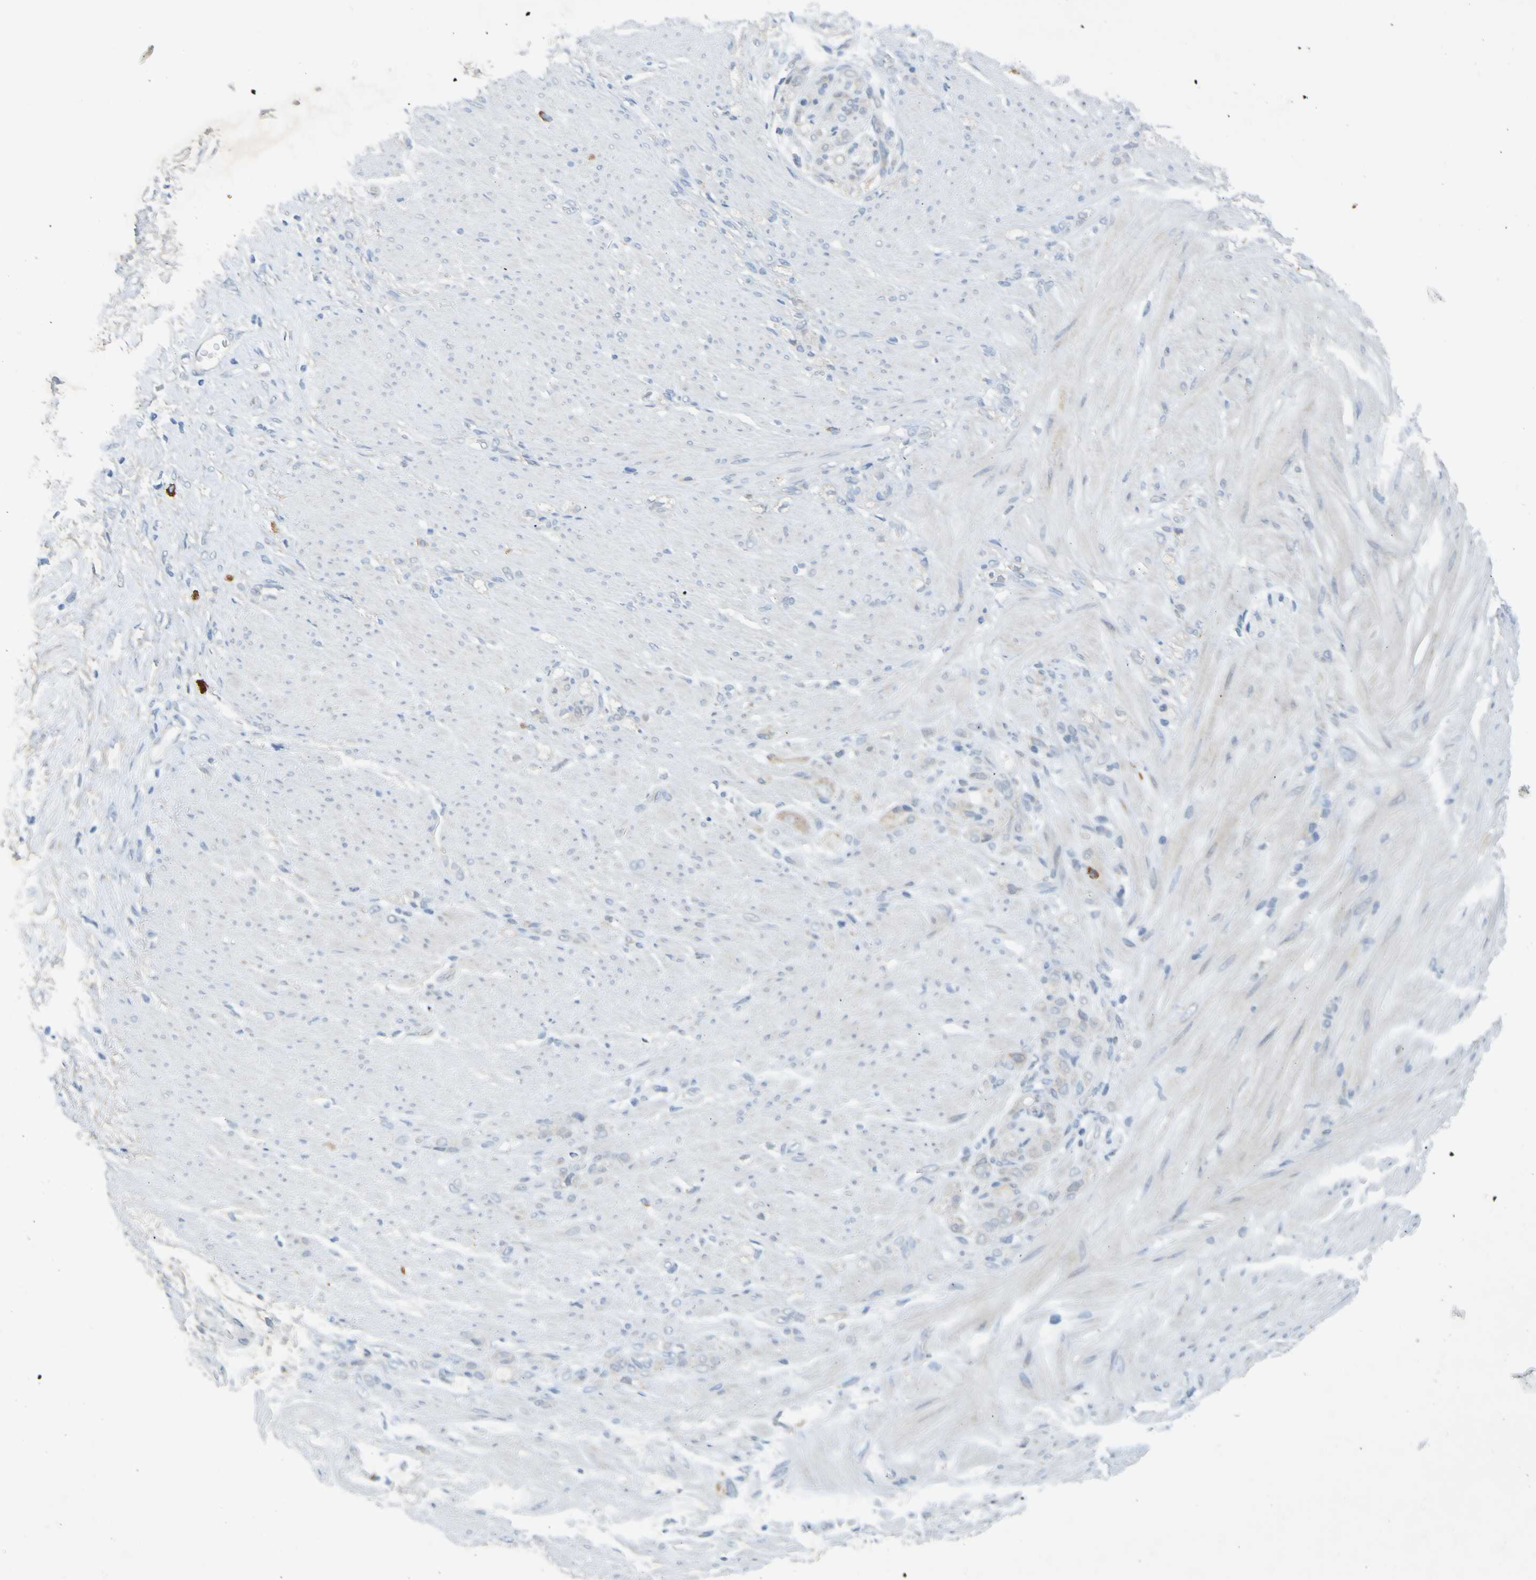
{"staining": {"intensity": "weak", "quantity": "<25%", "location": "cytoplasmic/membranous"}, "tissue": "stomach cancer", "cell_type": "Tumor cells", "image_type": "cancer", "snomed": [{"axis": "morphology", "description": "Adenocarcinoma, NOS"}, {"axis": "topography", "description": "Stomach"}], "caption": "Stomach cancer (adenocarcinoma) was stained to show a protein in brown. There is no significant positivity in tumor cells. (IHC, brightfield microscopy, high magnification).", "gene": "LILRB5", "patient": {"sex": "male", "age": 82}}